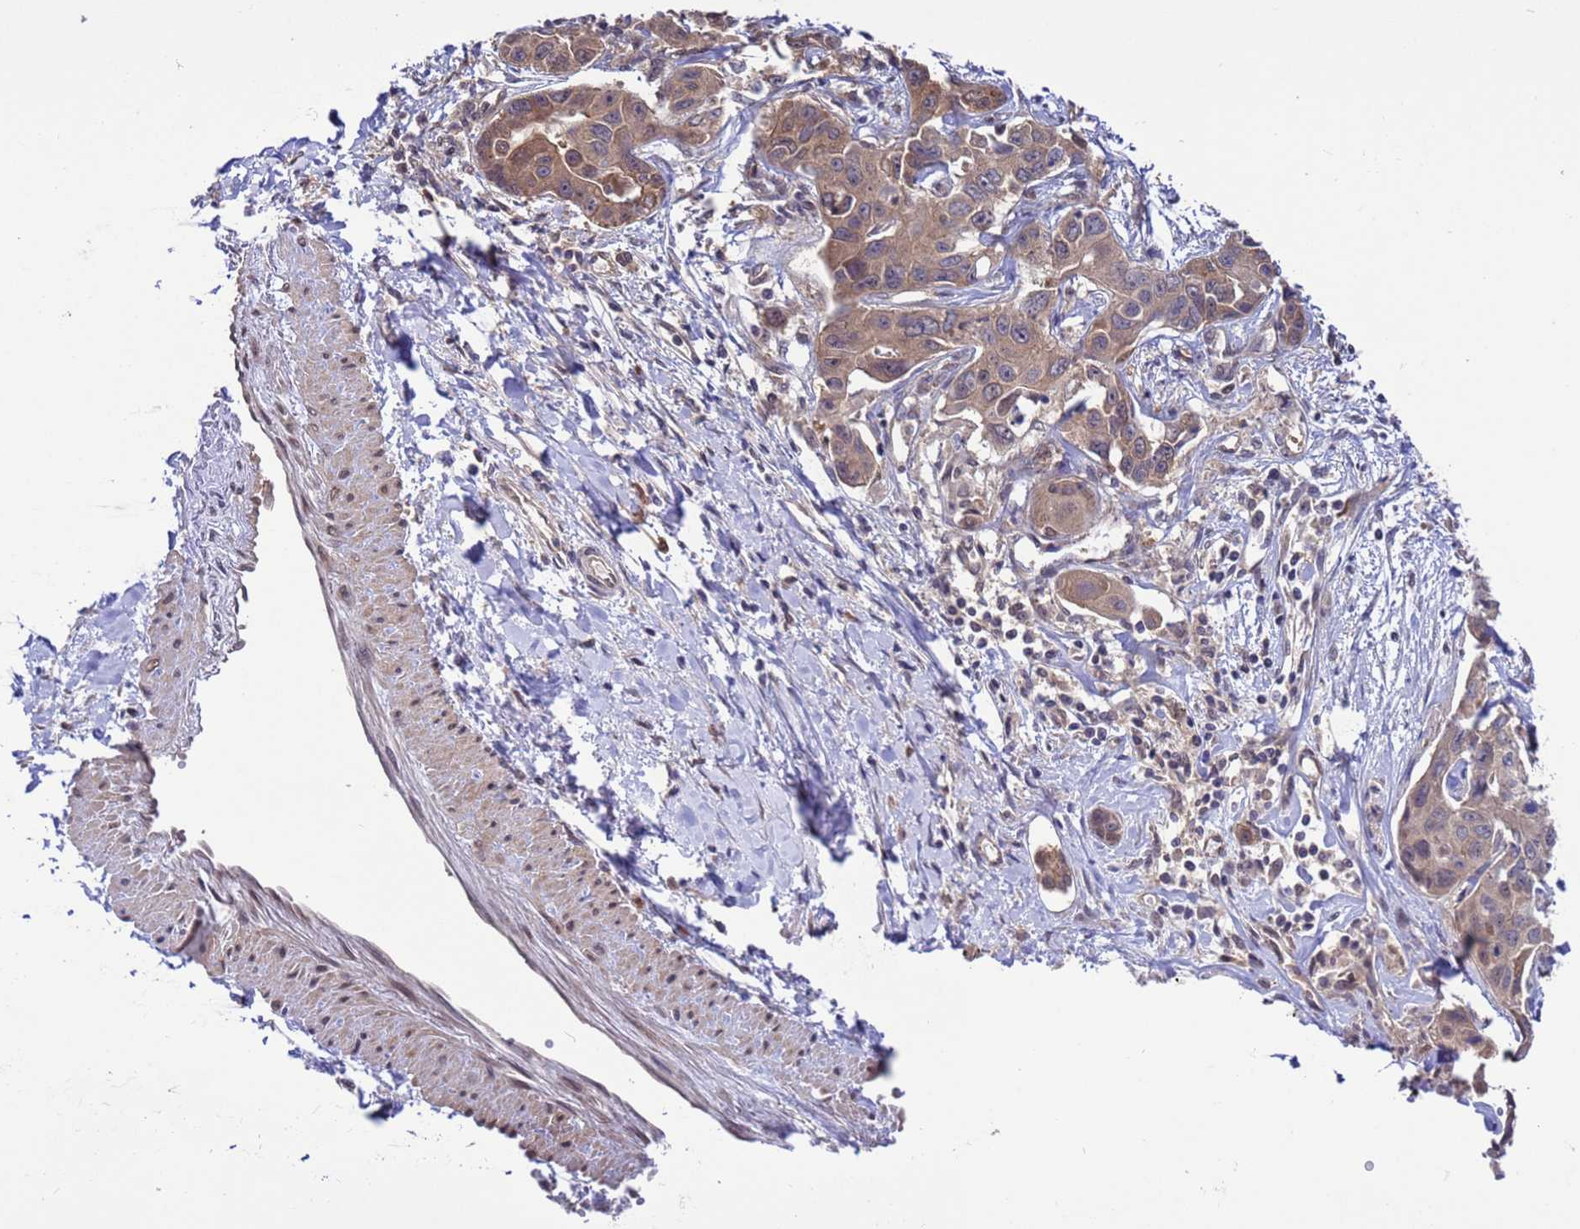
{"staining": {"intensity": "weak", "quantity": "25%-75%", "location": "cytoplasmic/membranous"}, "tissue": "liver cancer", "cell_type": "Tumor cells", "image_type": "cancer", "snomed": [{"axis": "morphology", "description": "Cholangiocarcinoma"}, {"axis": "topography", "description": "Liver"}], "caption": "Immunohistochemical staining of human liver cancer reveals weak cytoplasmic/membranous protein staining in approximately 25%-75% of tumor cells. (brown staining indicates protein expression, while blue staining denotes nuclei).", "gene": "ZFP69B", "patient": {"sex": "male", "age": 59}}